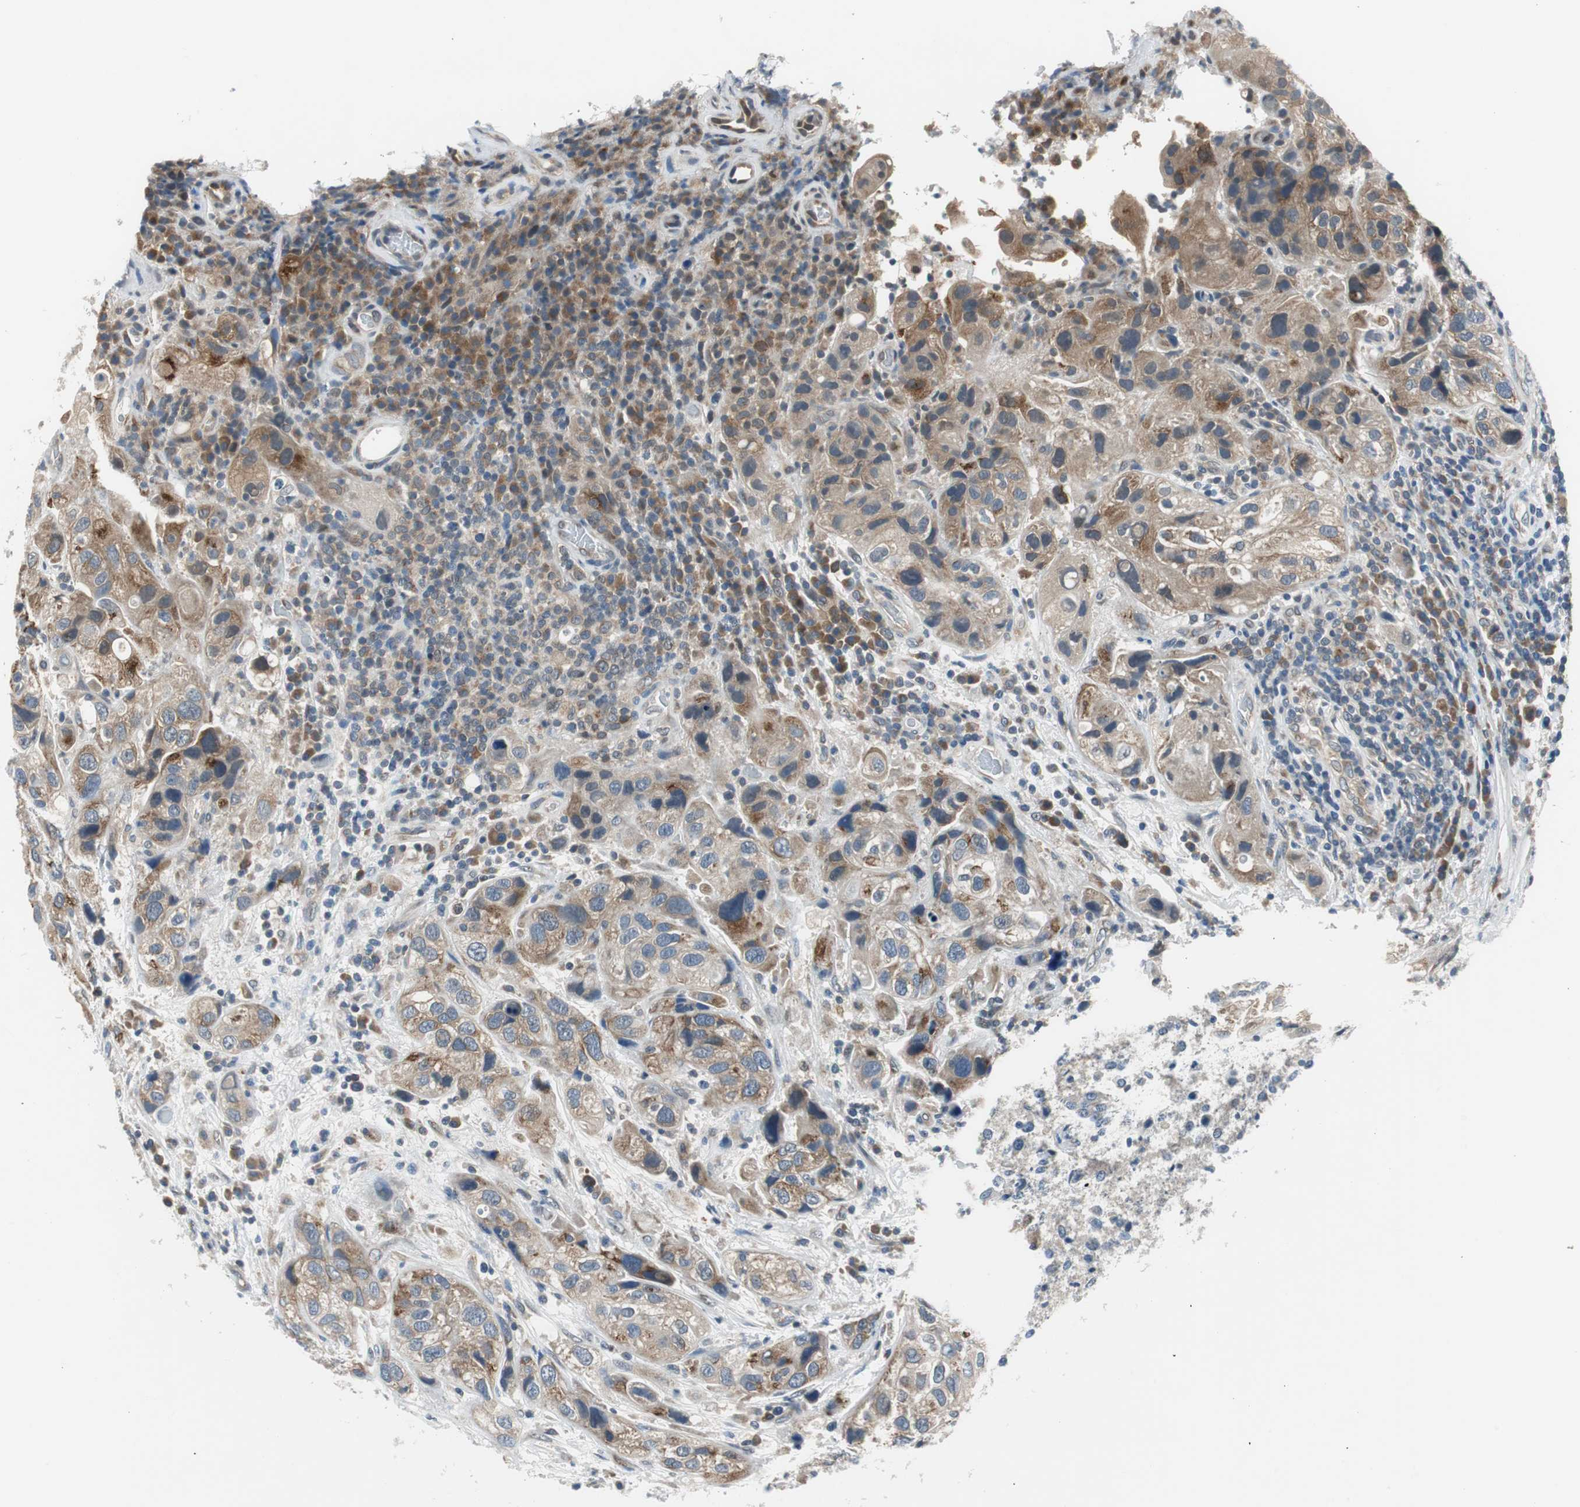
{"staining": {"intensity": "moderate", "quantity": "25%-75%", "location": "cytoplasmic/membranous"}, "tissue": "urothelial cancer", "cell_type": "Tumor cells", "image_type": "cancer", "snomed": [{"axis": "morphology", "description": "Urothelial carcinoma, High grade"}, {"axis": "topography", "description": "Urinary bladder"}], "caption": "Immunohistochemistry histopathology image of neoplastic tissue: human urothelial cancer stained using IHC reveals medium levels of moderate protein expression localized specifically in the cytoplasmic/membranous of tumor cells, appearing as a cytoplasmic/membranous brown color.", "gene": "PLAA", "patient": {"sex": "female", "age": 64}}